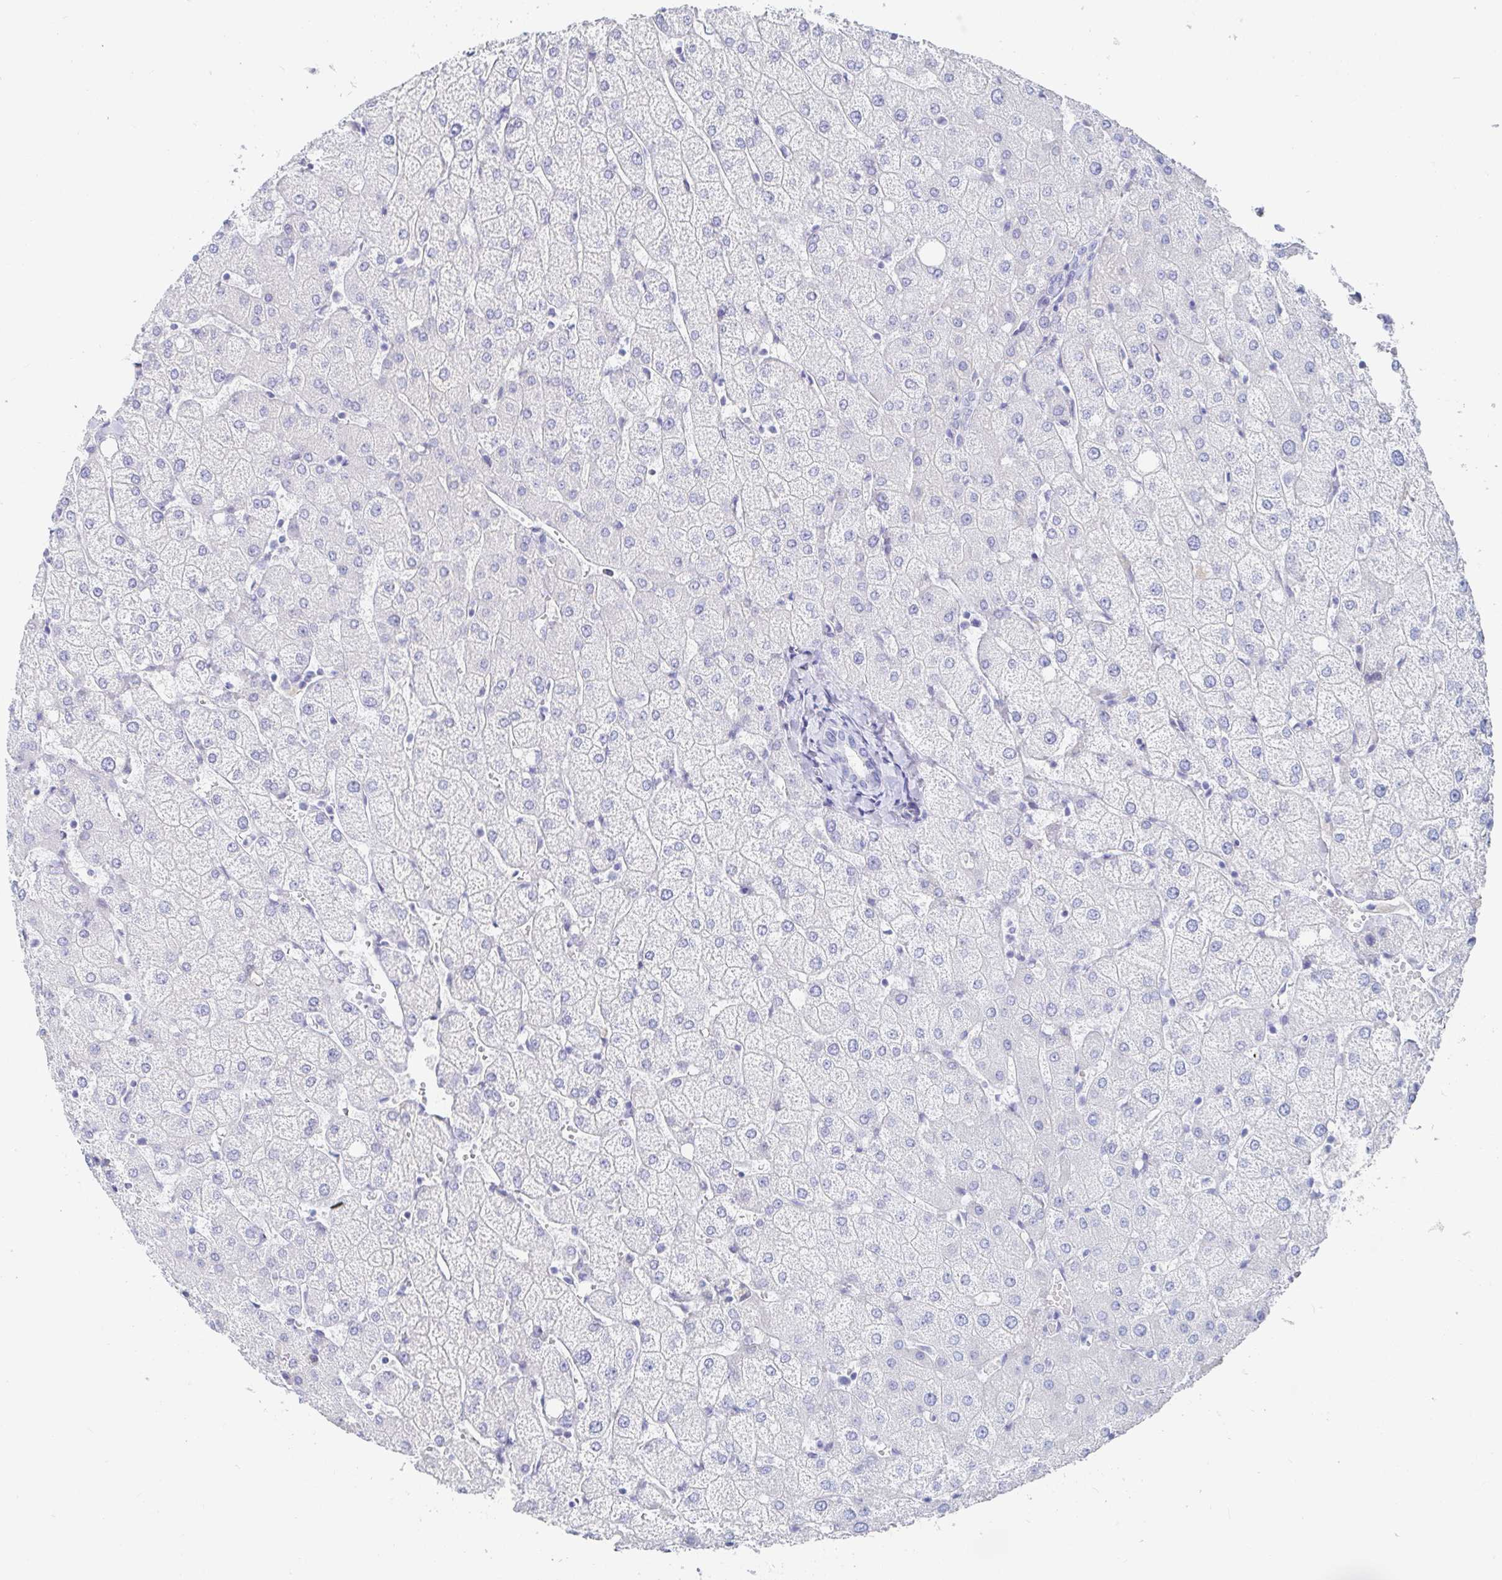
{"staining": {"intensity": "negative", "quantity": "none", "location": "none"}, "tissue": "liver", "cell_type": "Cholangiocytes", "image_type": "normal", "snomed": [{"axis": "morphology", "description": "Normal tissue, NOS"}, {"axis": "topography", "description": "Liver"}], "caption": "DAB (3,3'-diaminobenzidine) immunohistochemical staining of benign human liver reveals no significant expression in cholangiocytes. (Stains: DAB (3,3'-diaminobenzidine) IHC with hematoxylin counter stain, Microscopy: brightfield microscopy at high magnification).", "gene": "PACSIN1", "patient": {"sex": "female", "age": 54}}